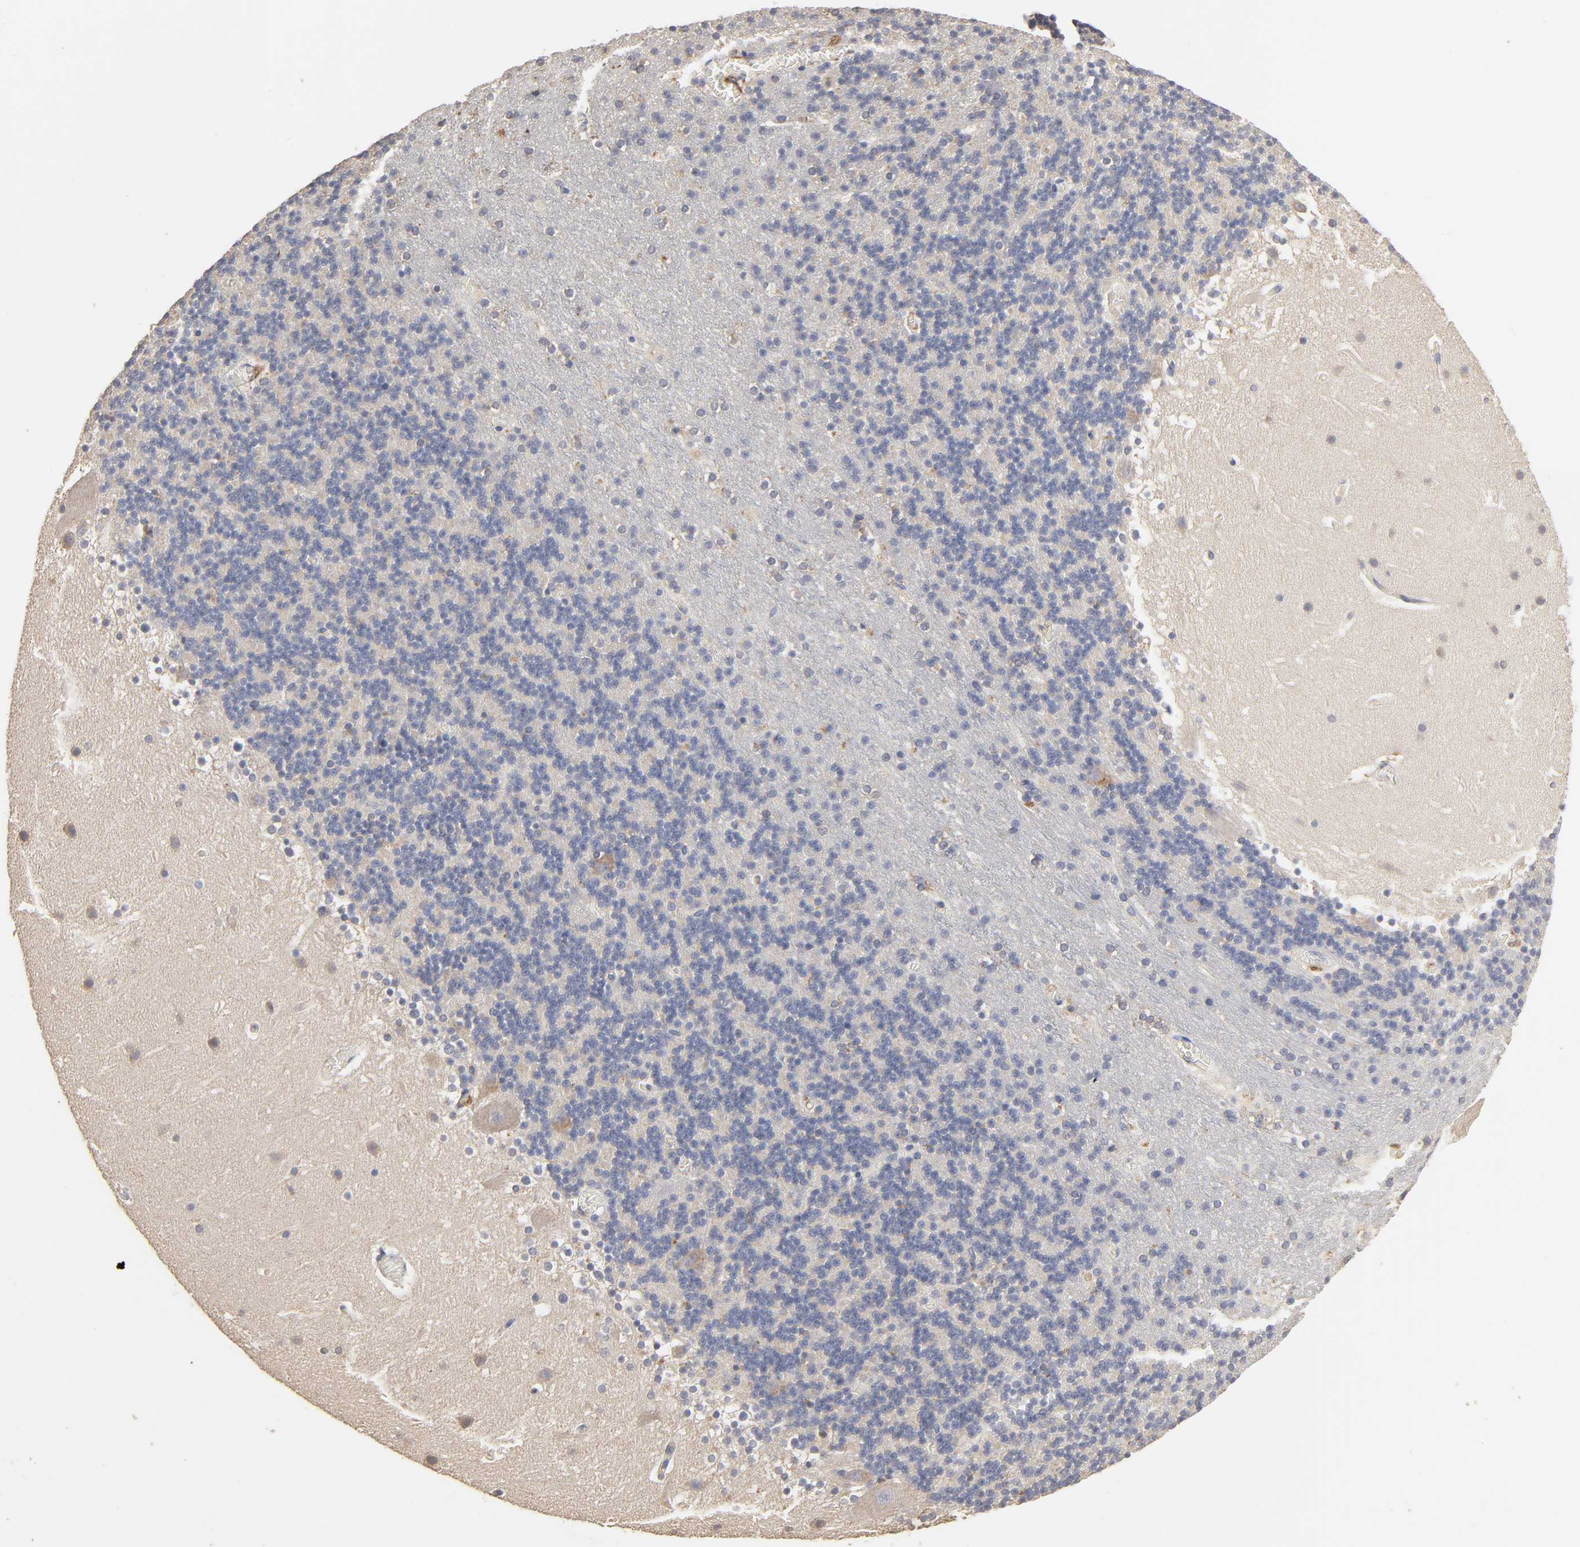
{"staining": {"intensity": "weak", "quantity": ">75%", "location": "cytoplasmic/membranous"}, "tissue": "cerebellum", "cell_type": "Cells in granular layer", "image_type": "normal", "snomed": [{"axis": "morphology", "description": "Normal tissue, NOS"}, {"axis": "topography", "description": "Cerebellum"}], "caption": "This image displays benign cerebellum stained with immunohistochemistry to label a protein in brown. The cytoplasmic/membranous of cells in granular layer show weak positivity for the protein. Nuclei are counter-stained blue.", "gene": "EIF4G2", "patient": {"sex": "male", "age": 45}}